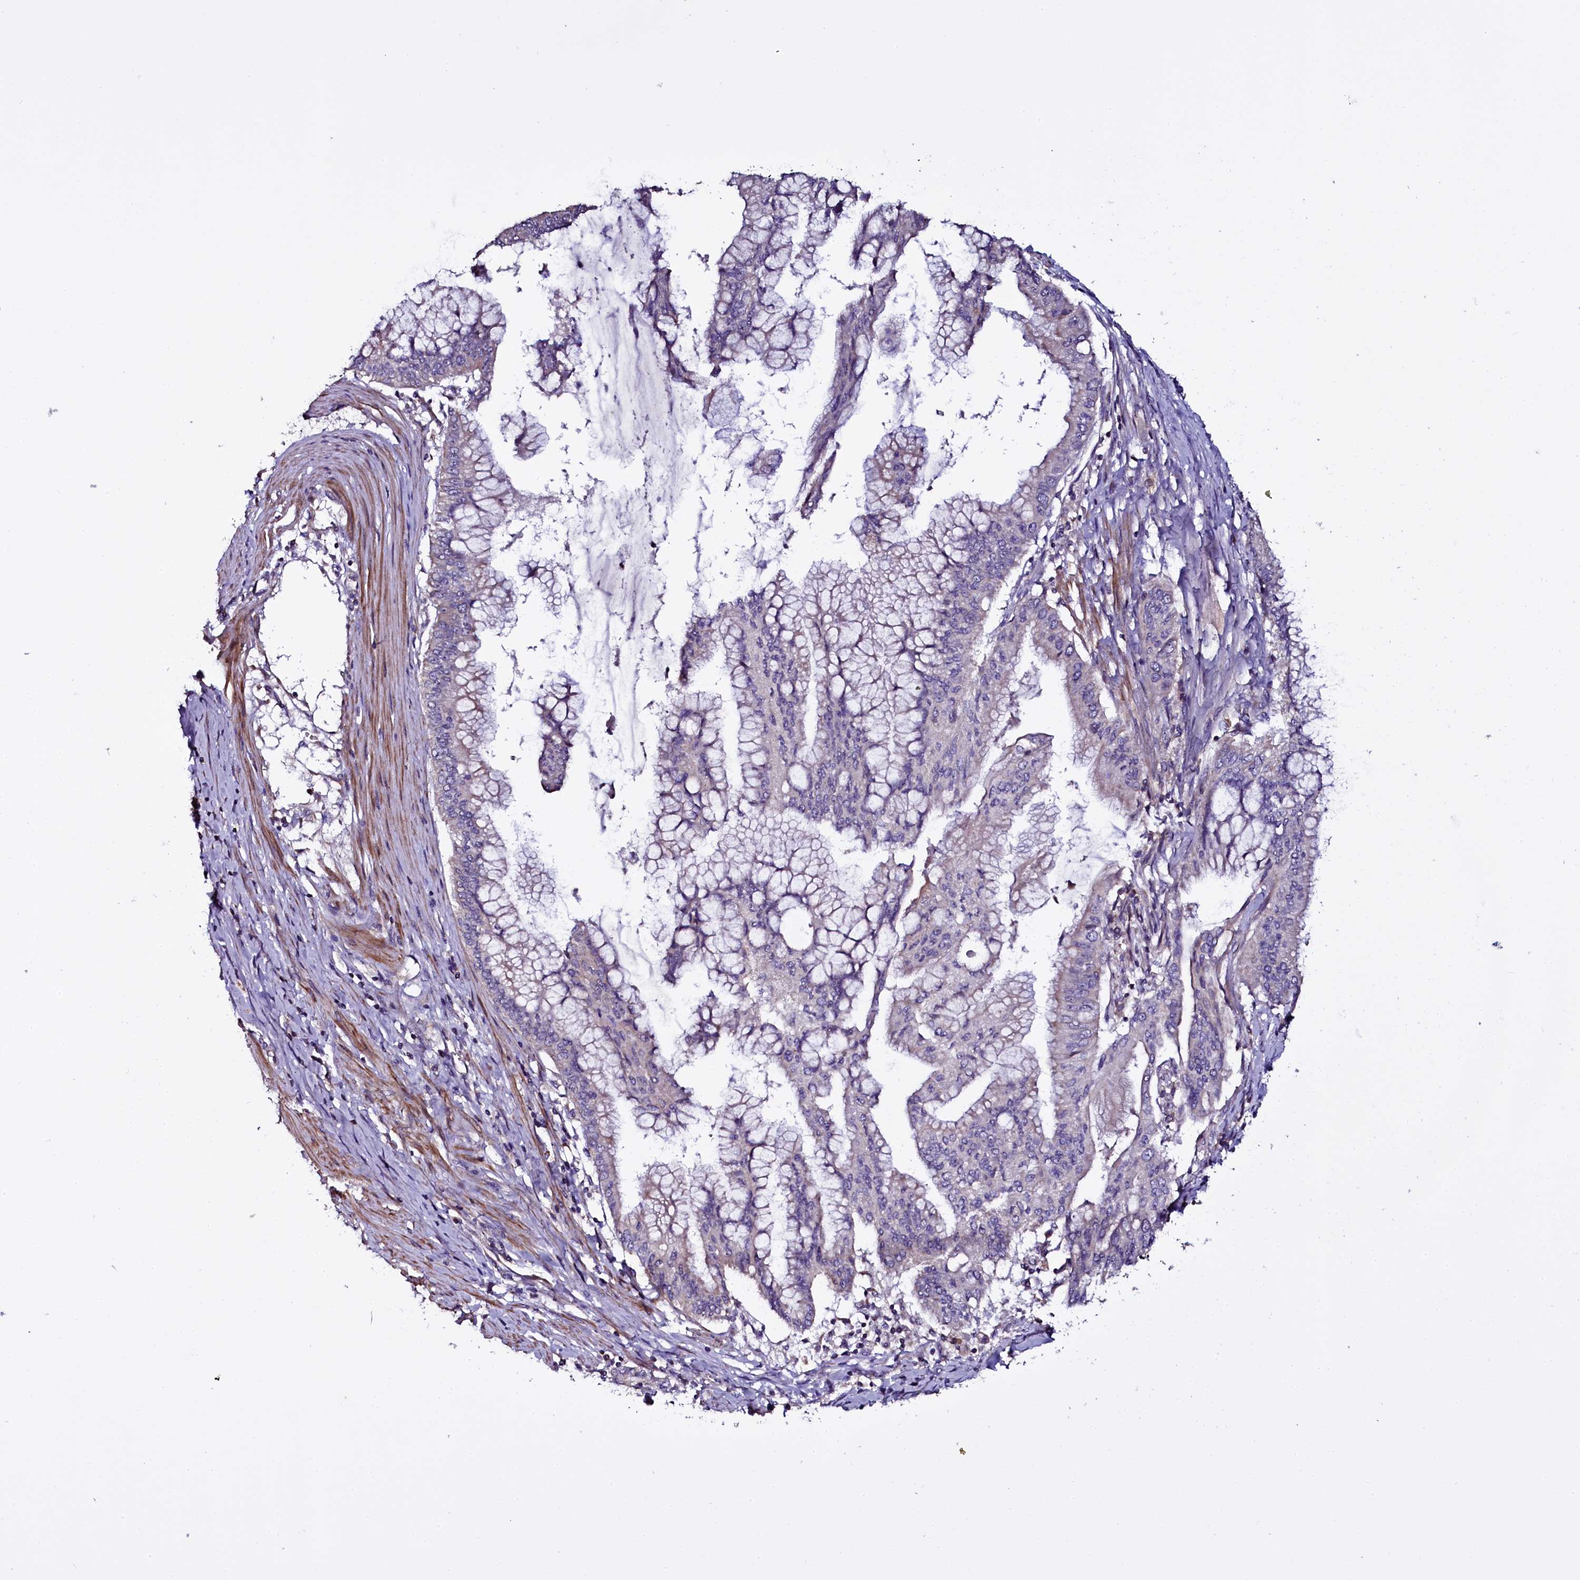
{"staining": {"intensity": "weak", "quantity": "<25%", "location": "cytoplasmic/membranous"}, "tissue": "pancreatic cancer", "cell_type": "Tumor cells", "image_type": "cancer", "snomed": [{"axis": "morphology", "description": "Adenocarcinoma, NOS"}, {"axis": "topography", "description": "Pancreas"}], "caption": "This is an immunohistochemistry (IHC) photomicrograph of human pancreatic cancer. There is no positivity in tumor cells.", "gene": "NAA80", "patient": {"sex": "male", "age": 46}}